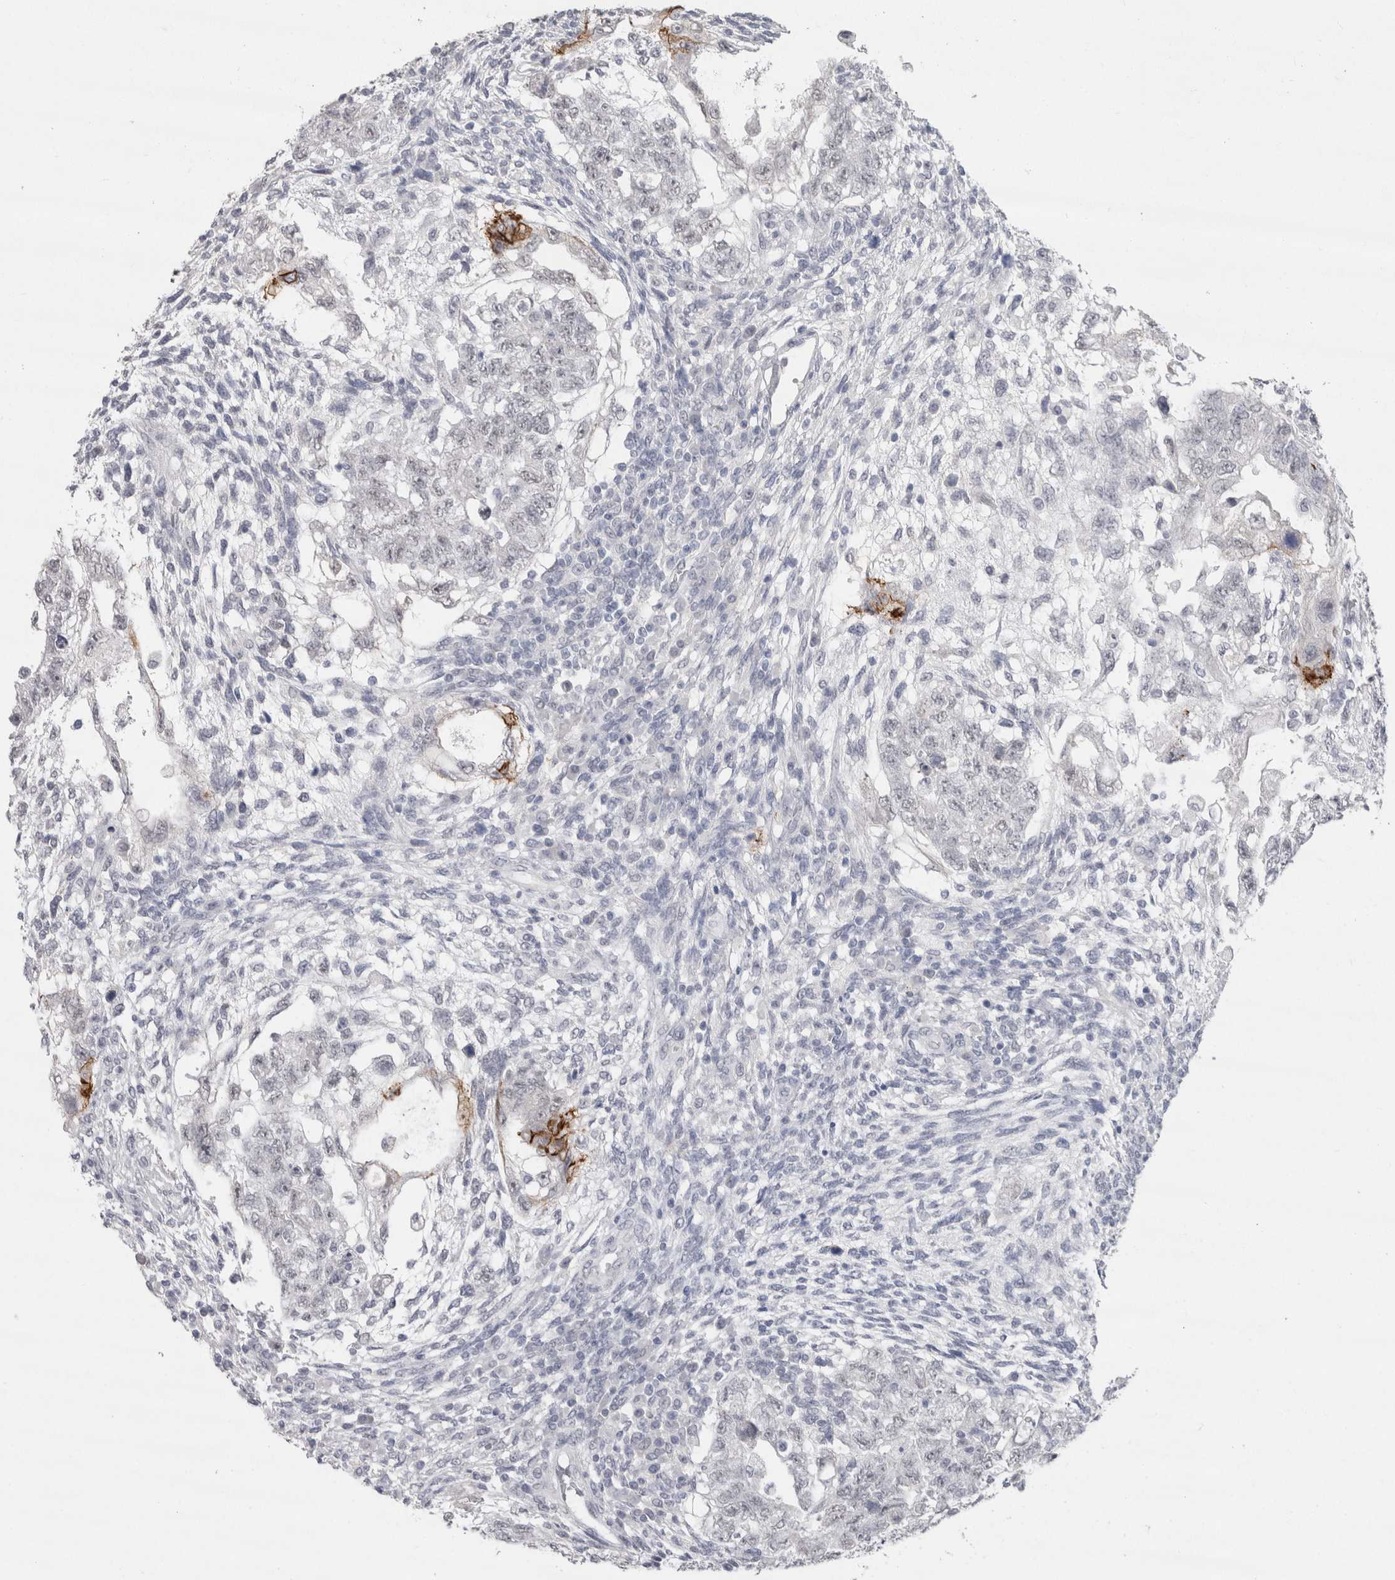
{"staining": {"intensity": "strong", "quantity": "<25%", "location": "cytoplasmic/membranous"}, "tissue": "testis cancer", "cell_type": "Tumor cells", "image_type": "cancer", "snomed": [{"axis": "morphology", "description": "Normal tissue, NOS"}, {"axis": "morphology", "description": "Carcinoma, Embryonal, NOS"}, {"axis": "topography", "description": "Testis"}], "caption": "Testis cancer (embryonal carcinoma) tissue shows strong cytoplasmic/membranous positivity in approximately <25% of tumor cells, visualized by immunohistochemistry.", "gene": "CDH17", "patient": {"sex": "male", "age": 36}}